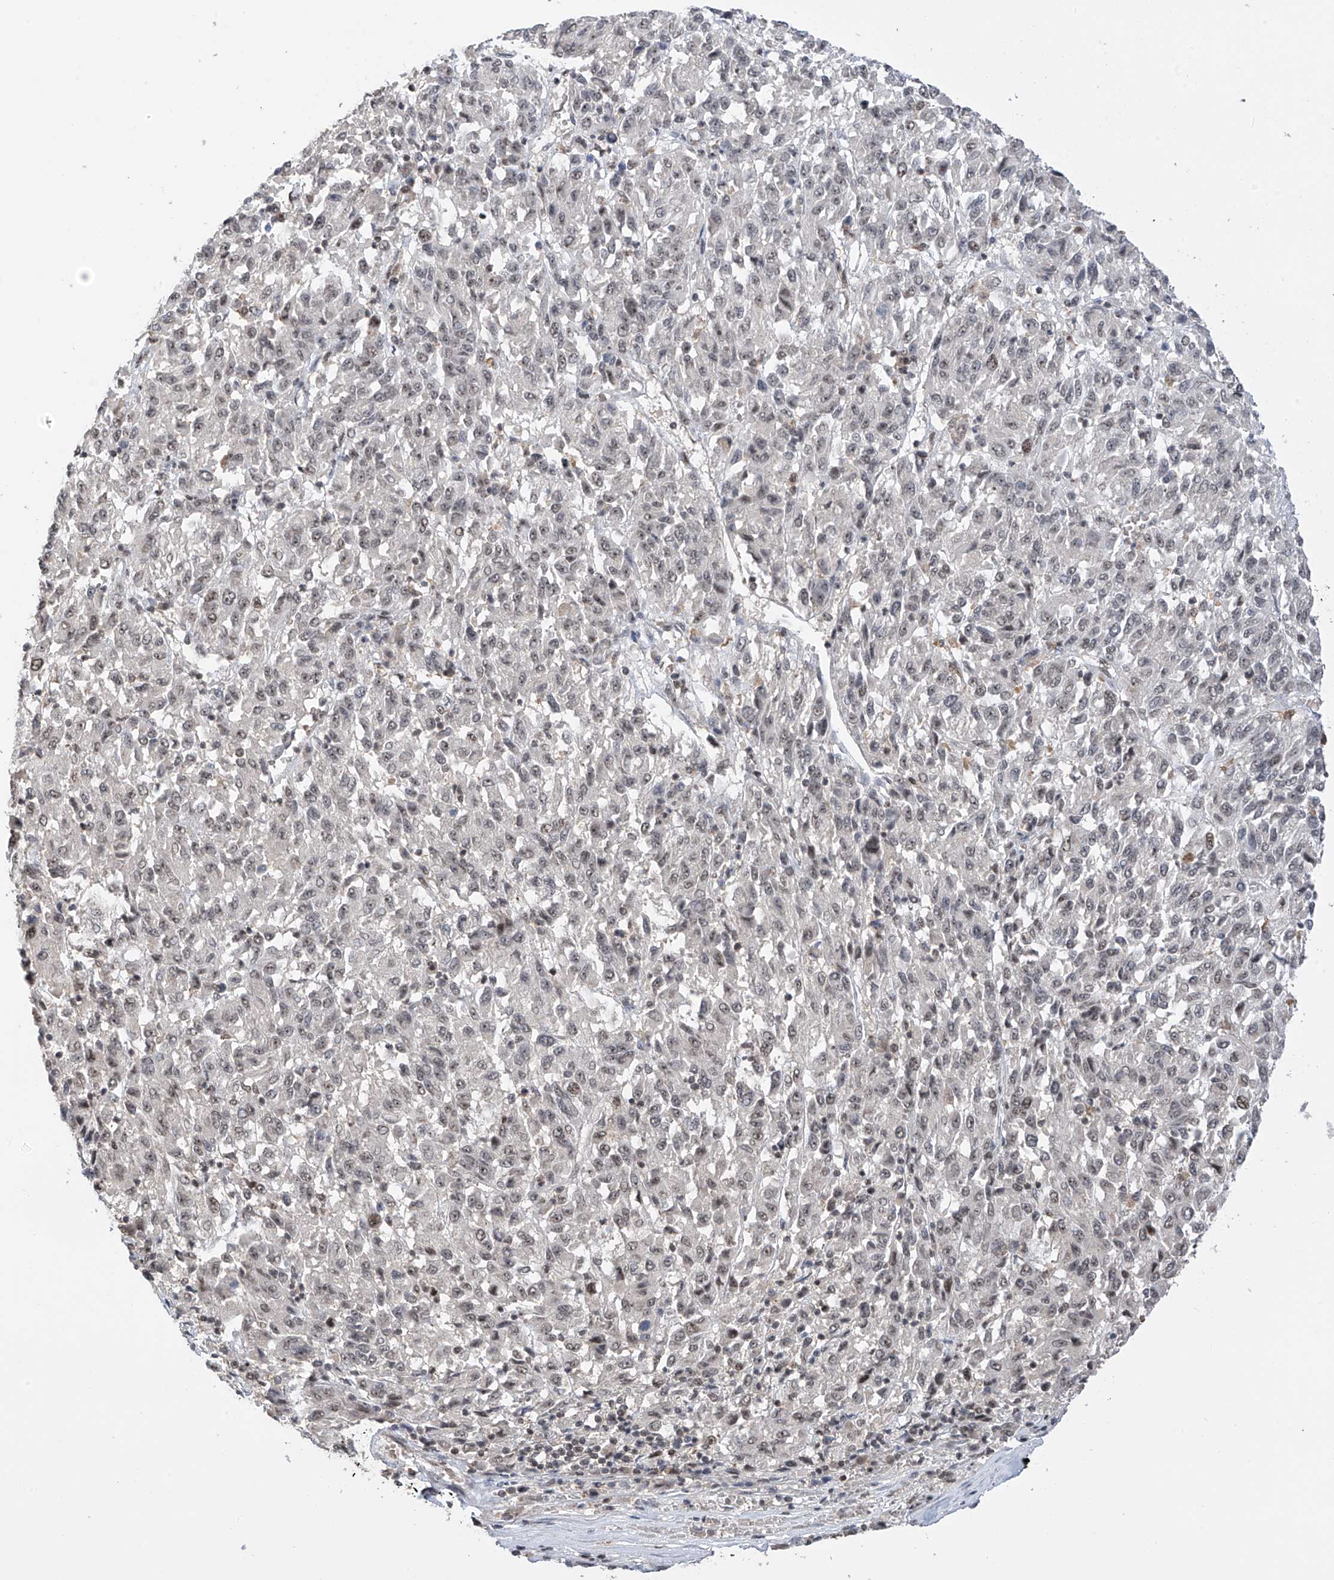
{"staining": {"intensity": "negative", "quantity": "none", "location": "none"}, "tissue": "melanoma", "cell_type": "Tumor cells", "image_type": "cancer", "snomed": [{"axis": "morphology", "description": "Malignant melanoma, Metastatic site"}, {"axis": "topography", "description": "Lung"}], "caption": "Tumor cells show no significant staining in malignant melanoma (metastatic site).", "gene": "C1orf131", "patient": {"sex": "male", "age": 64}}